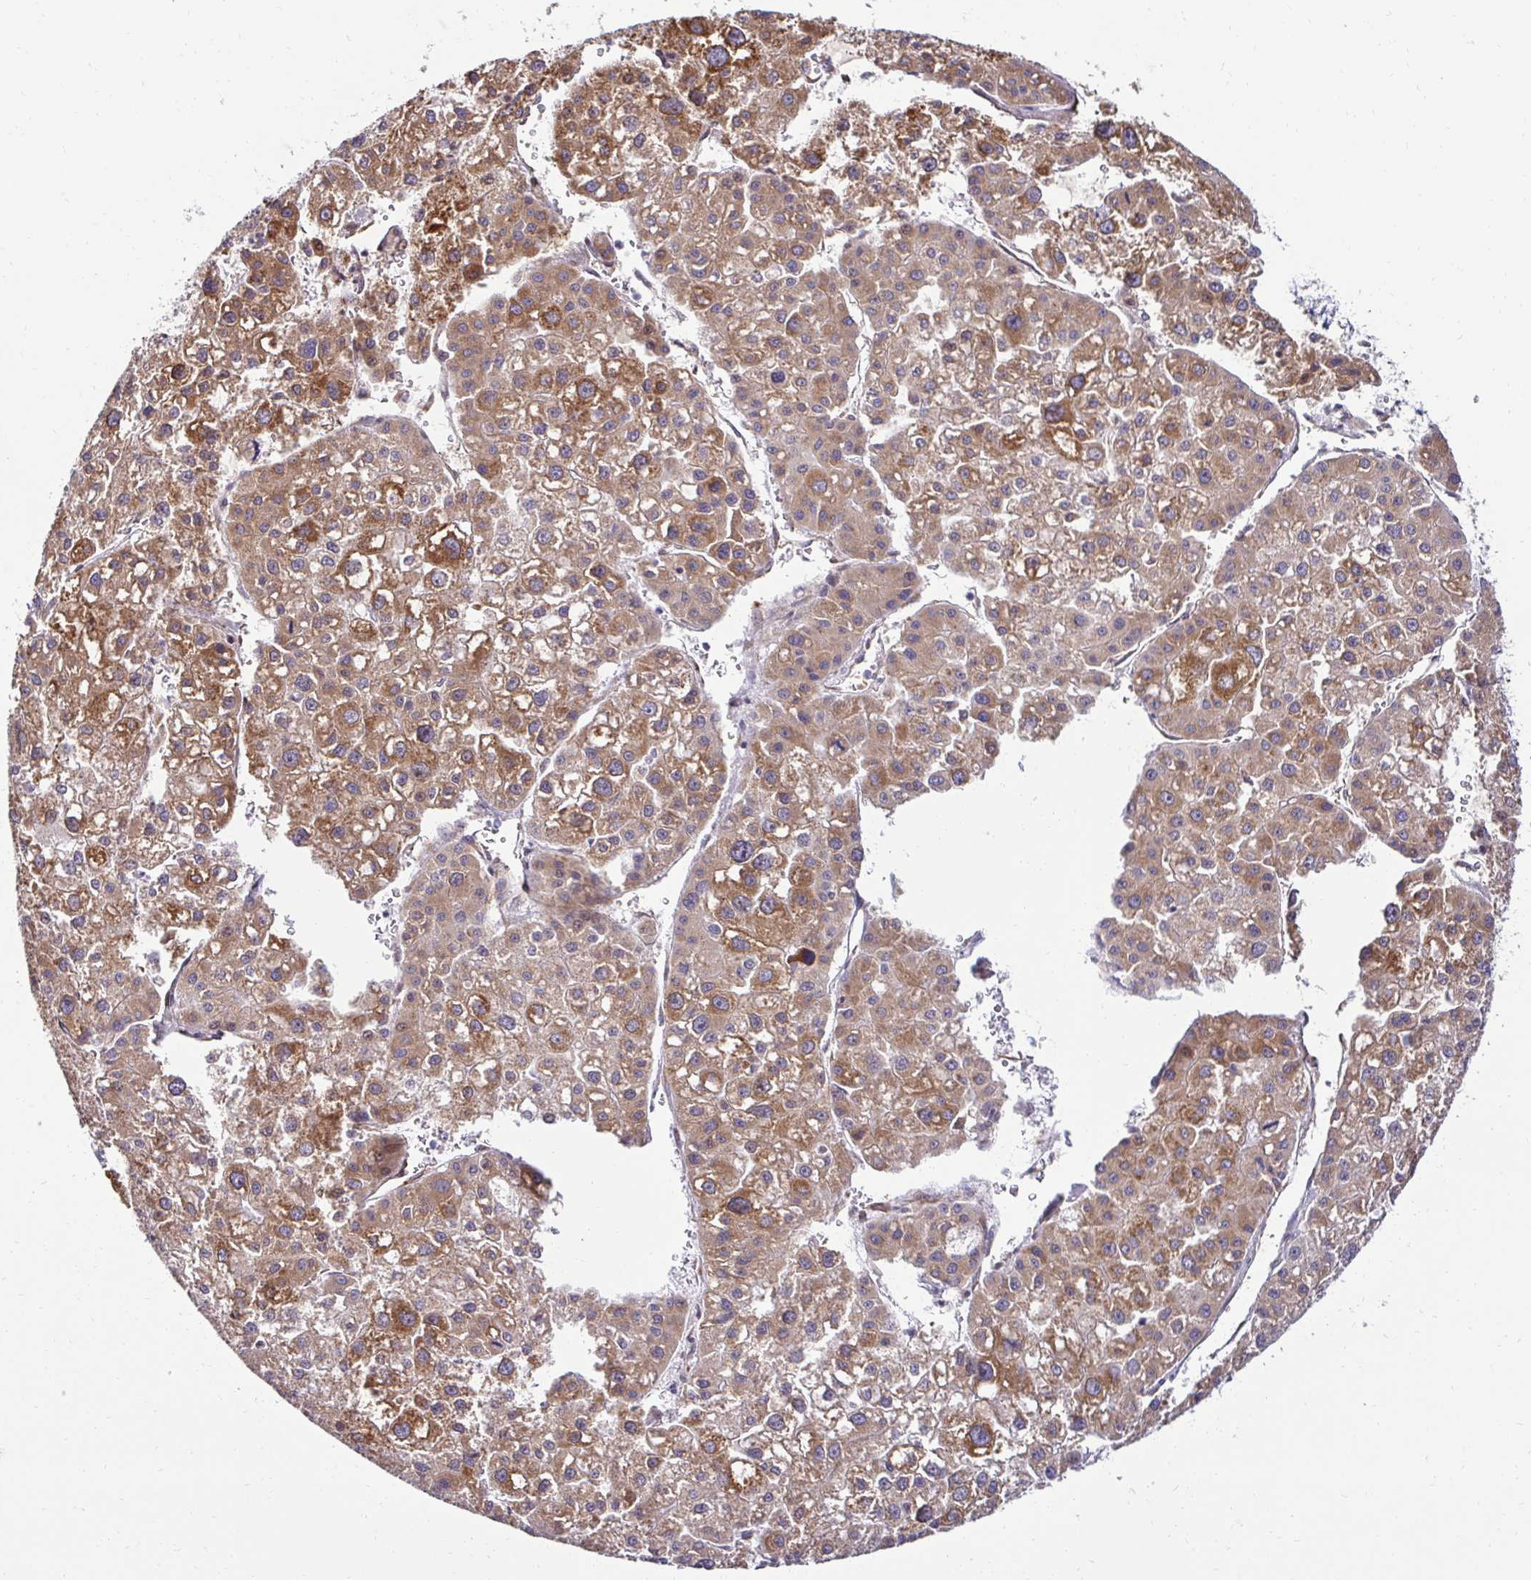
{"staining": {"intensity": "moderate", "quantity": ">75%", "location": "cytoplasmic/membranous"}, "tissue": "liver cancer", "cell_type": "Tumor cells", "image_type": "cancer", "snomed": [{"axis": "morphology", "description": "Carcinoma, Hepatocellular, NOS"}, {"axis": "topography", "description": "Liver"}], "caption": "Liver hepatocellular carcinoma tissue reveals moderate cytoplasmic/membranous positivity in approximately >75% of tumor cells", "gene": "HPS1", "patient": {"sex": "male", "age": 73}}